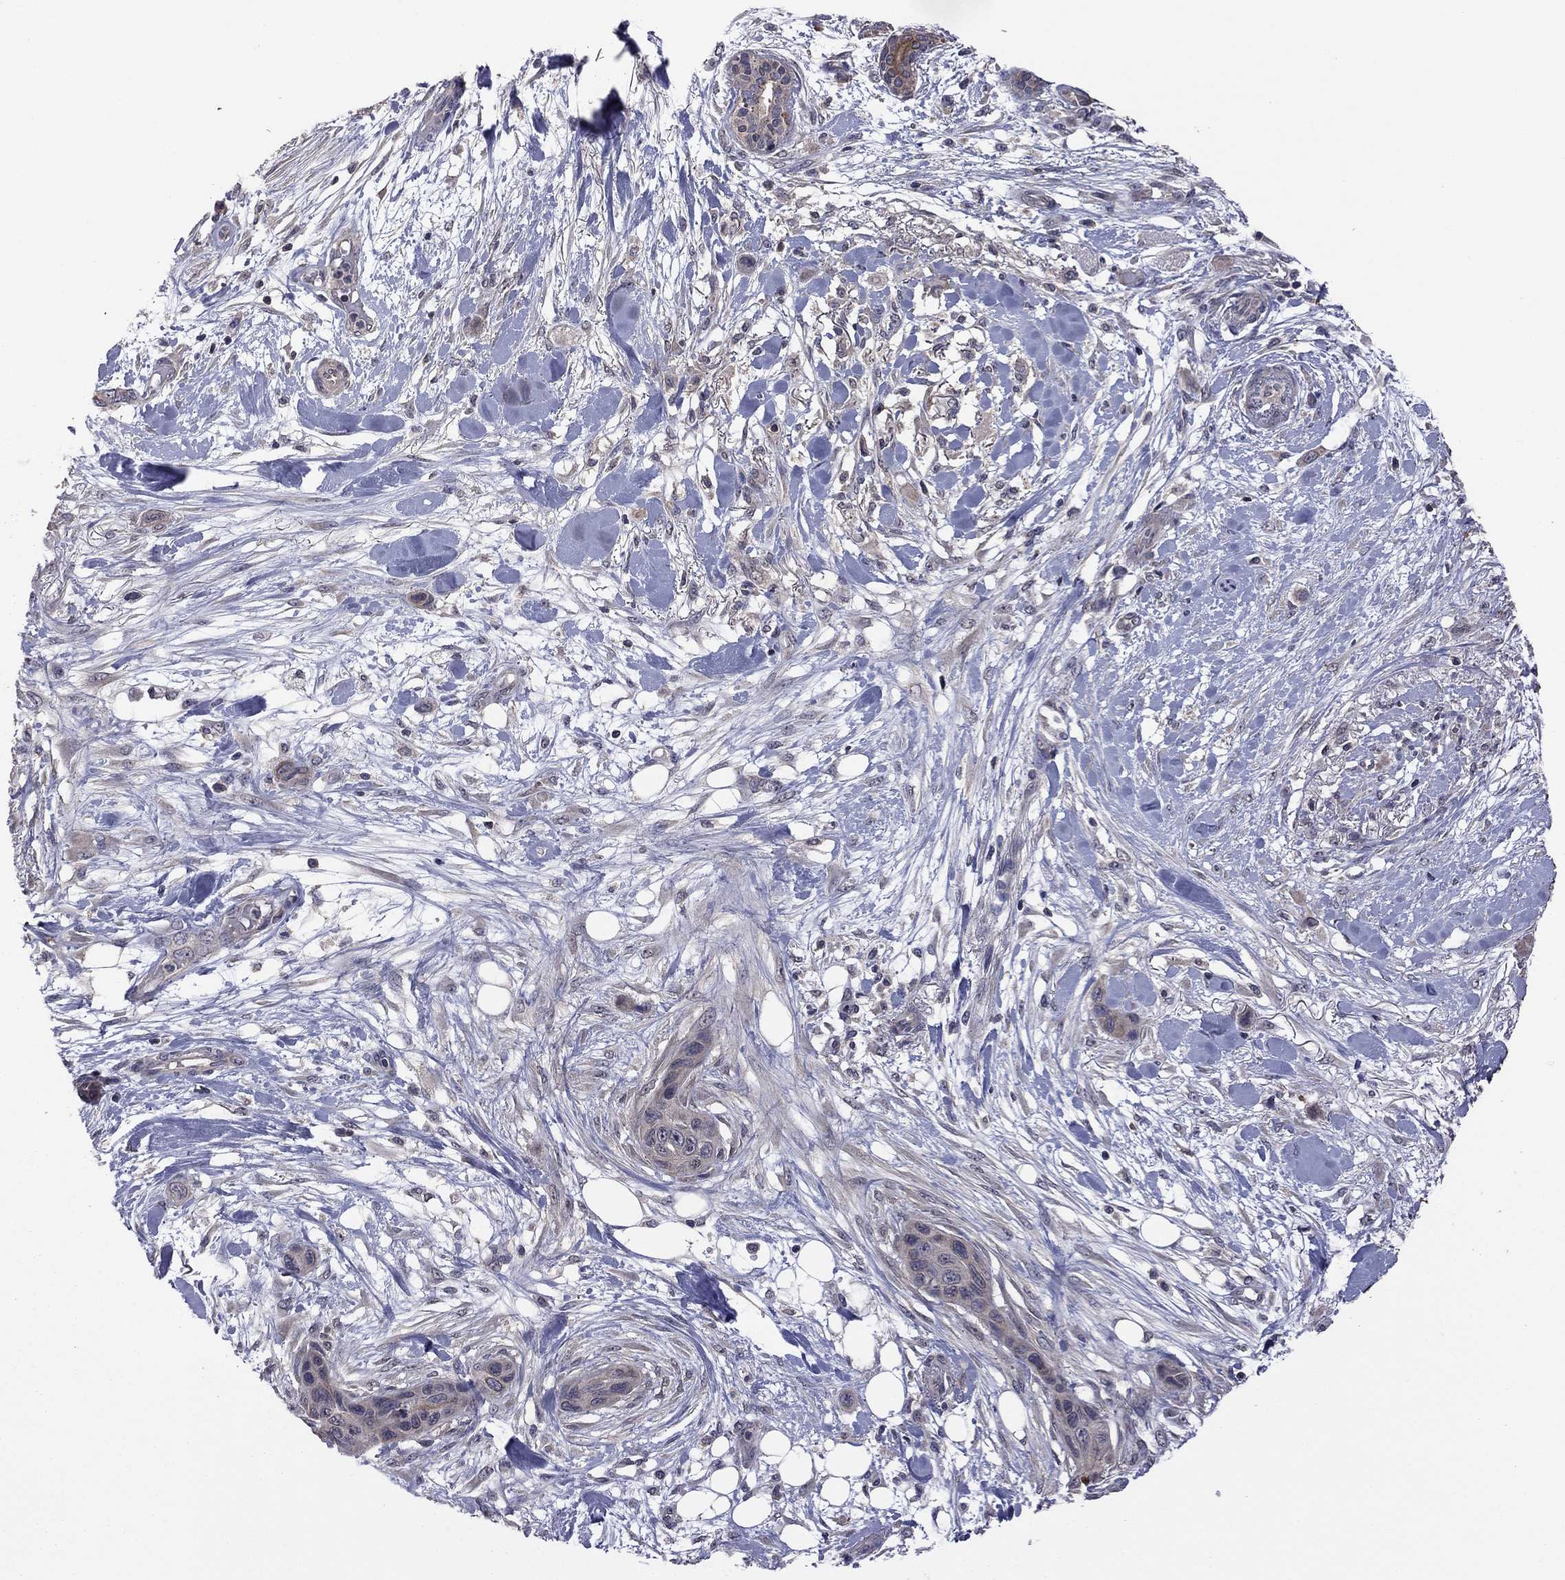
{"staining": {"intensity": "weak", "quantity": "<25%", "location": "cytoplasmic/membranous"}, "tissue": "skin cancer", "cell_type": "Tumor cells", "image_type": "cancer", "snomed": [{"axis": "morphology", "description": "Squamous cell carcinoma, NOS"}, {"axis": "topography", "description": "Skin"}], "caption": "This photomicrograph is of squamous cell carcinoma (skin) stained with IHC to label a protein in brown with the nuclei are counter-stained blue. There is no positivity in tumor cells.", "gene": "TSNARE1", "patient": {"sex": "male", "age": 79}}